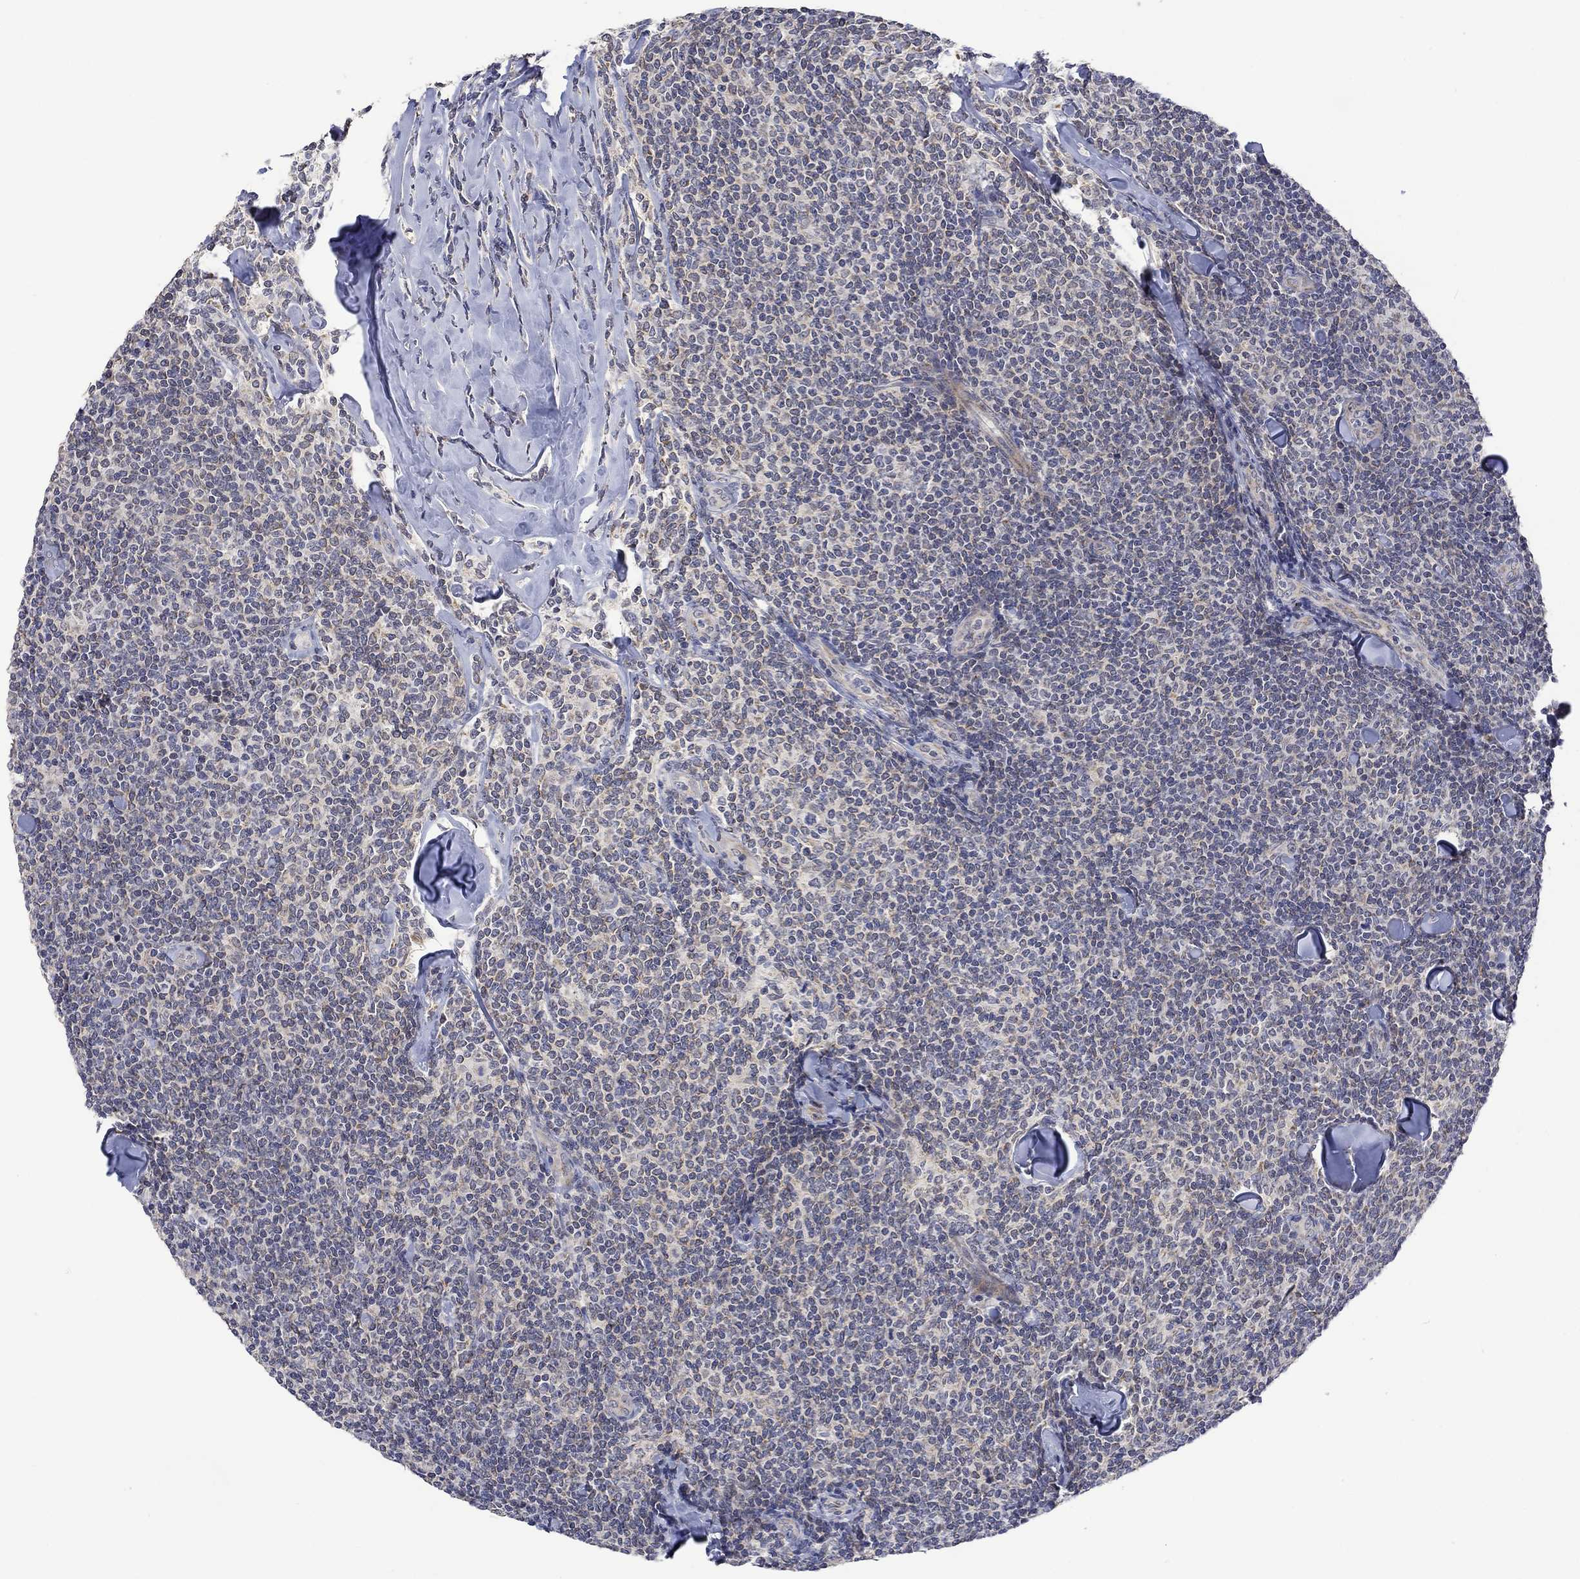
{"staining": {"intensity": "negative", "quantity": "none", "location": "none"}, "tissue": "lymphoma", "cell_type": "Tumor cells", "image_type": "cancer", "snomed": [{"axis": "morphology", "description": "Malignant lymphoma, non-Hodgkin's type, Low grade"}, {"axis": "topography", "description": "Lymph node"}], "caption": "Lymphoma was stained to show a protein in brown. There is no significant positivity in tumor cells.", "gene": "SLC48A1", "patient": {"sex": "female", "age": 56}}